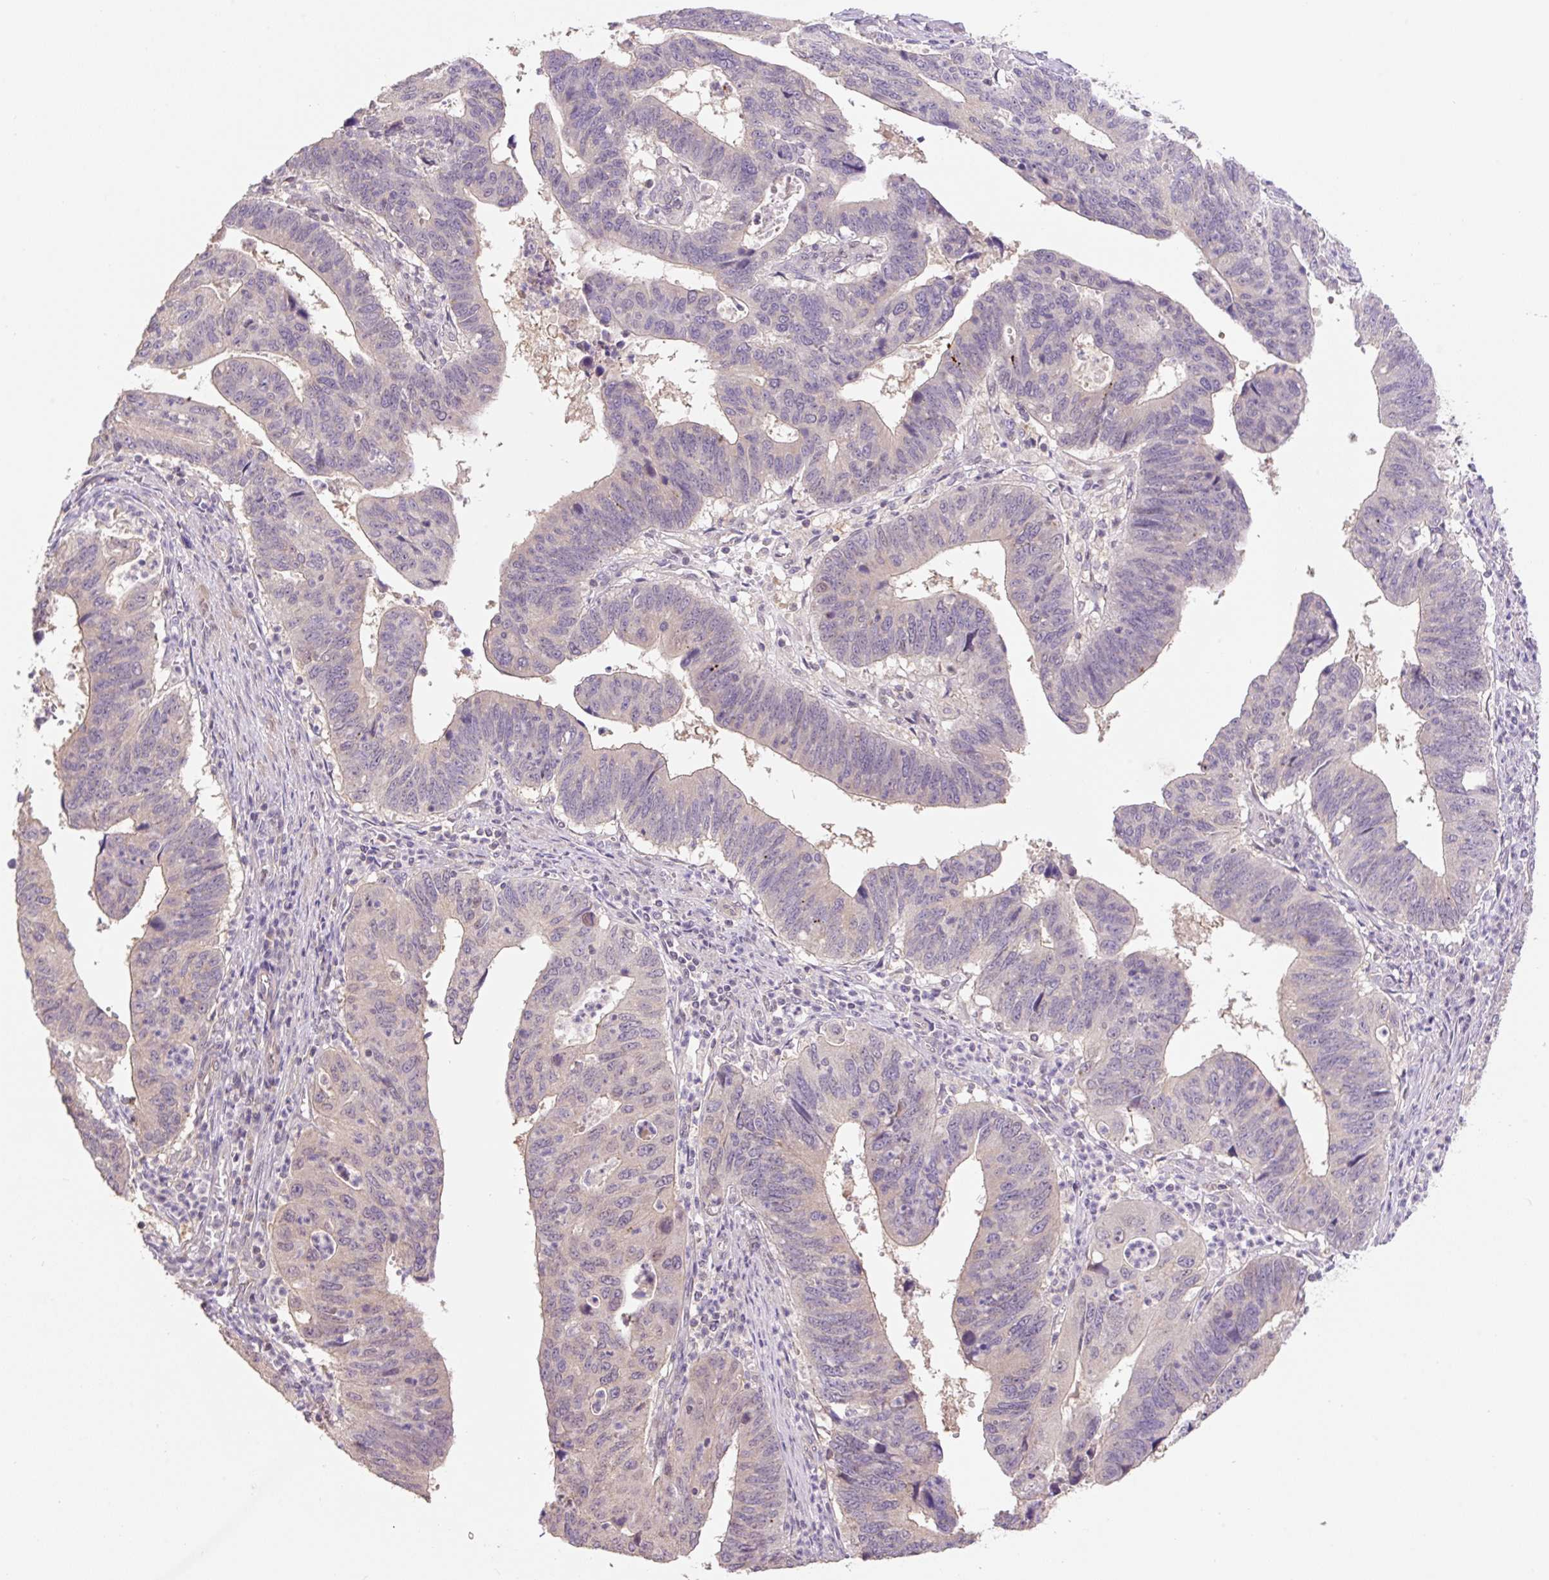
{"staining": {"intensity": "weak", "quantity": "<25%", "location": "cytoplasmic/membranous"}, "tissue": "stomach cancer", "cell_type": "Tumor cells", "image_type": "cancer", "snomed": [{"axis": "morphology", "description": "Adenocarcinoma, NOS"}, {"axis": "topography", "description": "Stomach"}], "caption": "Adenocarcinoma (stomach) stained for a protein using IHC exhibits no staining tumor cells.", "gene": "COX8A", "patient": {"sex": "male", "age": 59}}